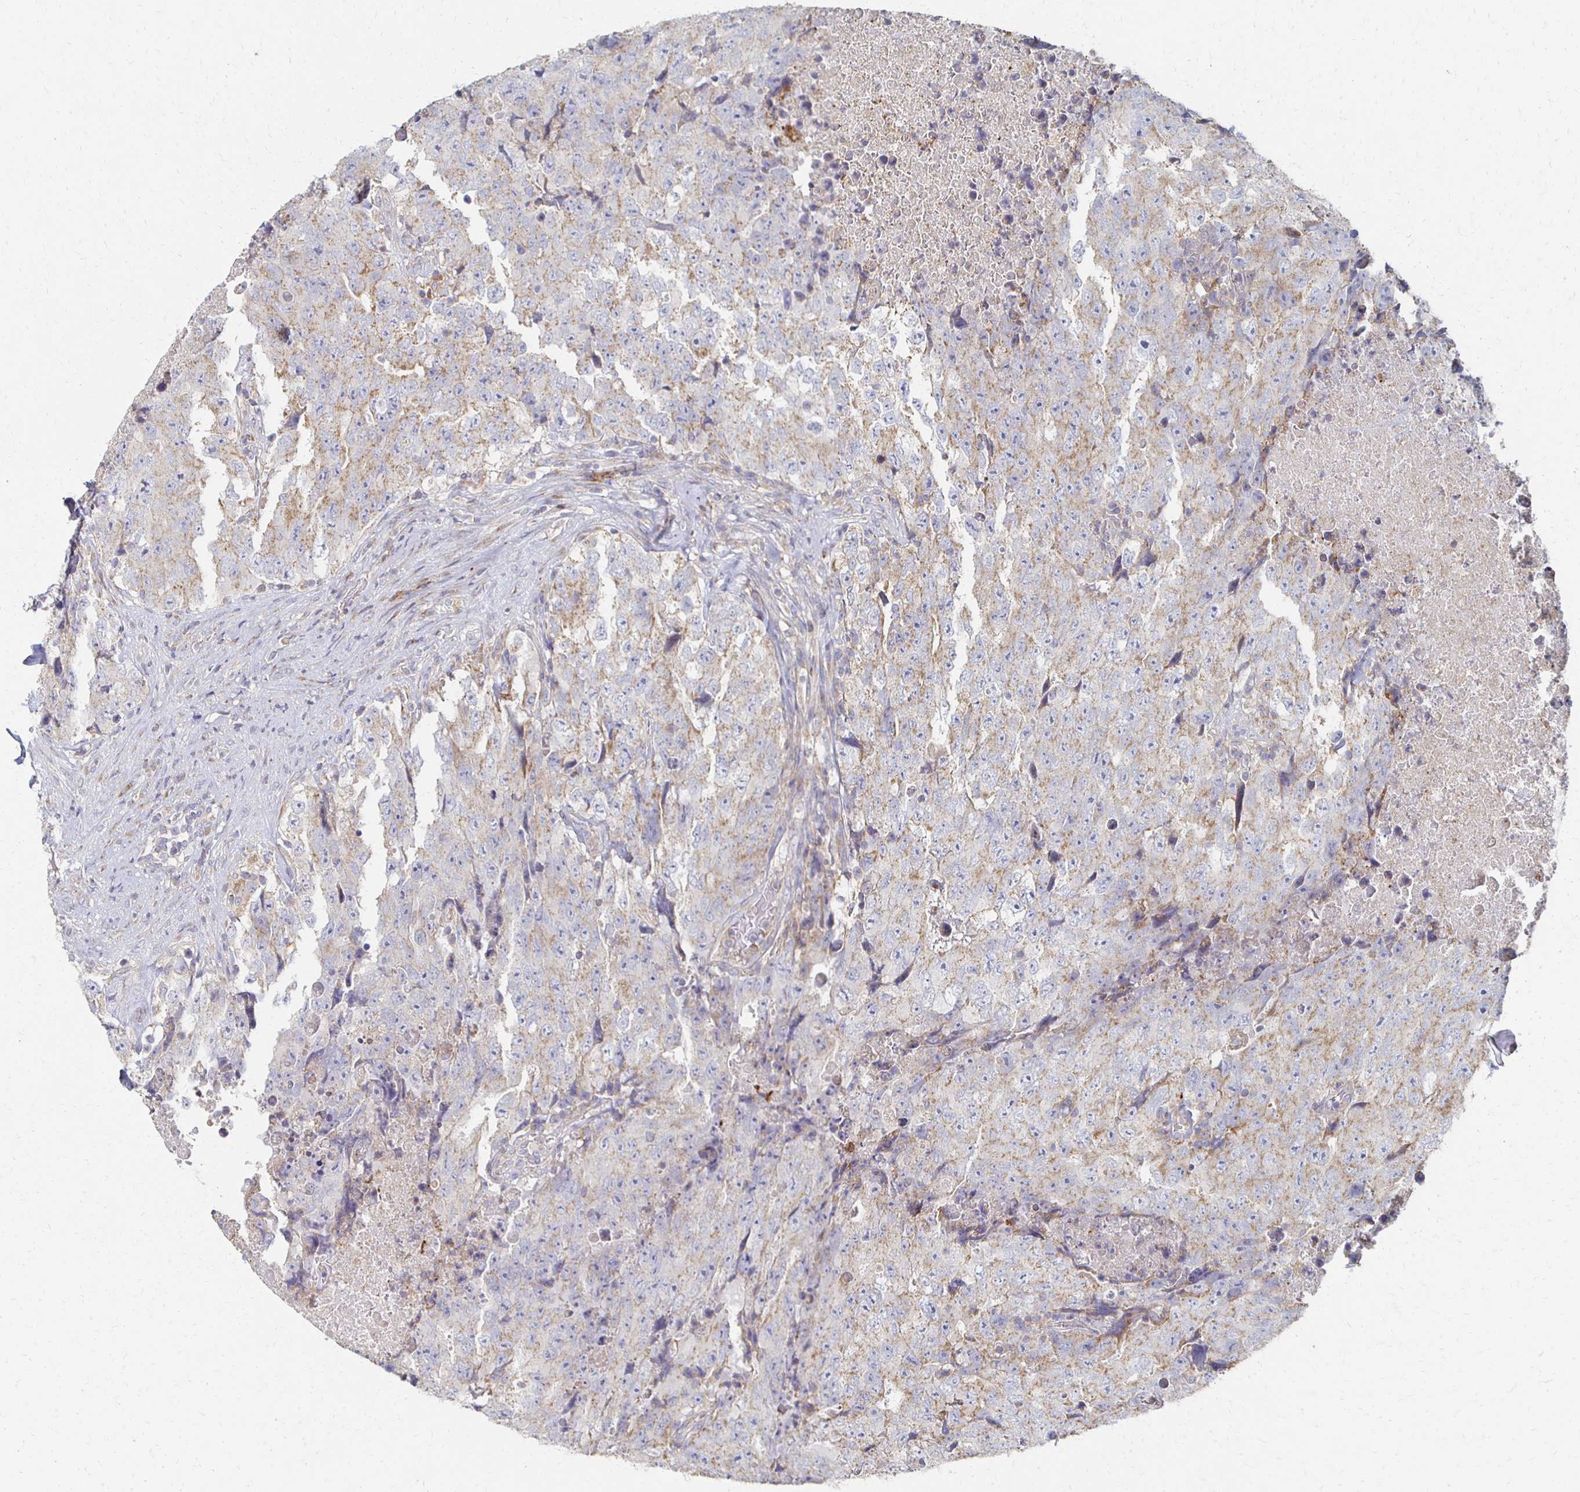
{"staining": {"intensity": "weak", "quantity": ">75%", "location": "cytoplasmic/membranous"}, "tissue": "testis cancer", "cell_type": "Tumor cells", "image_type": "cancer", "snomed": [{"axis": "morphology", "description": "Carcinoma, Embryonal, NOS"}, {"axis": "topography", "description": "Testis"}], "caption": "A brown stain shows weak cytoplasmic/membranous expression of a protein in testis embryonal carcinoma tumor cells.", "gene": "CX3CR1", "patient": {"sex": "male", "age": 24}}